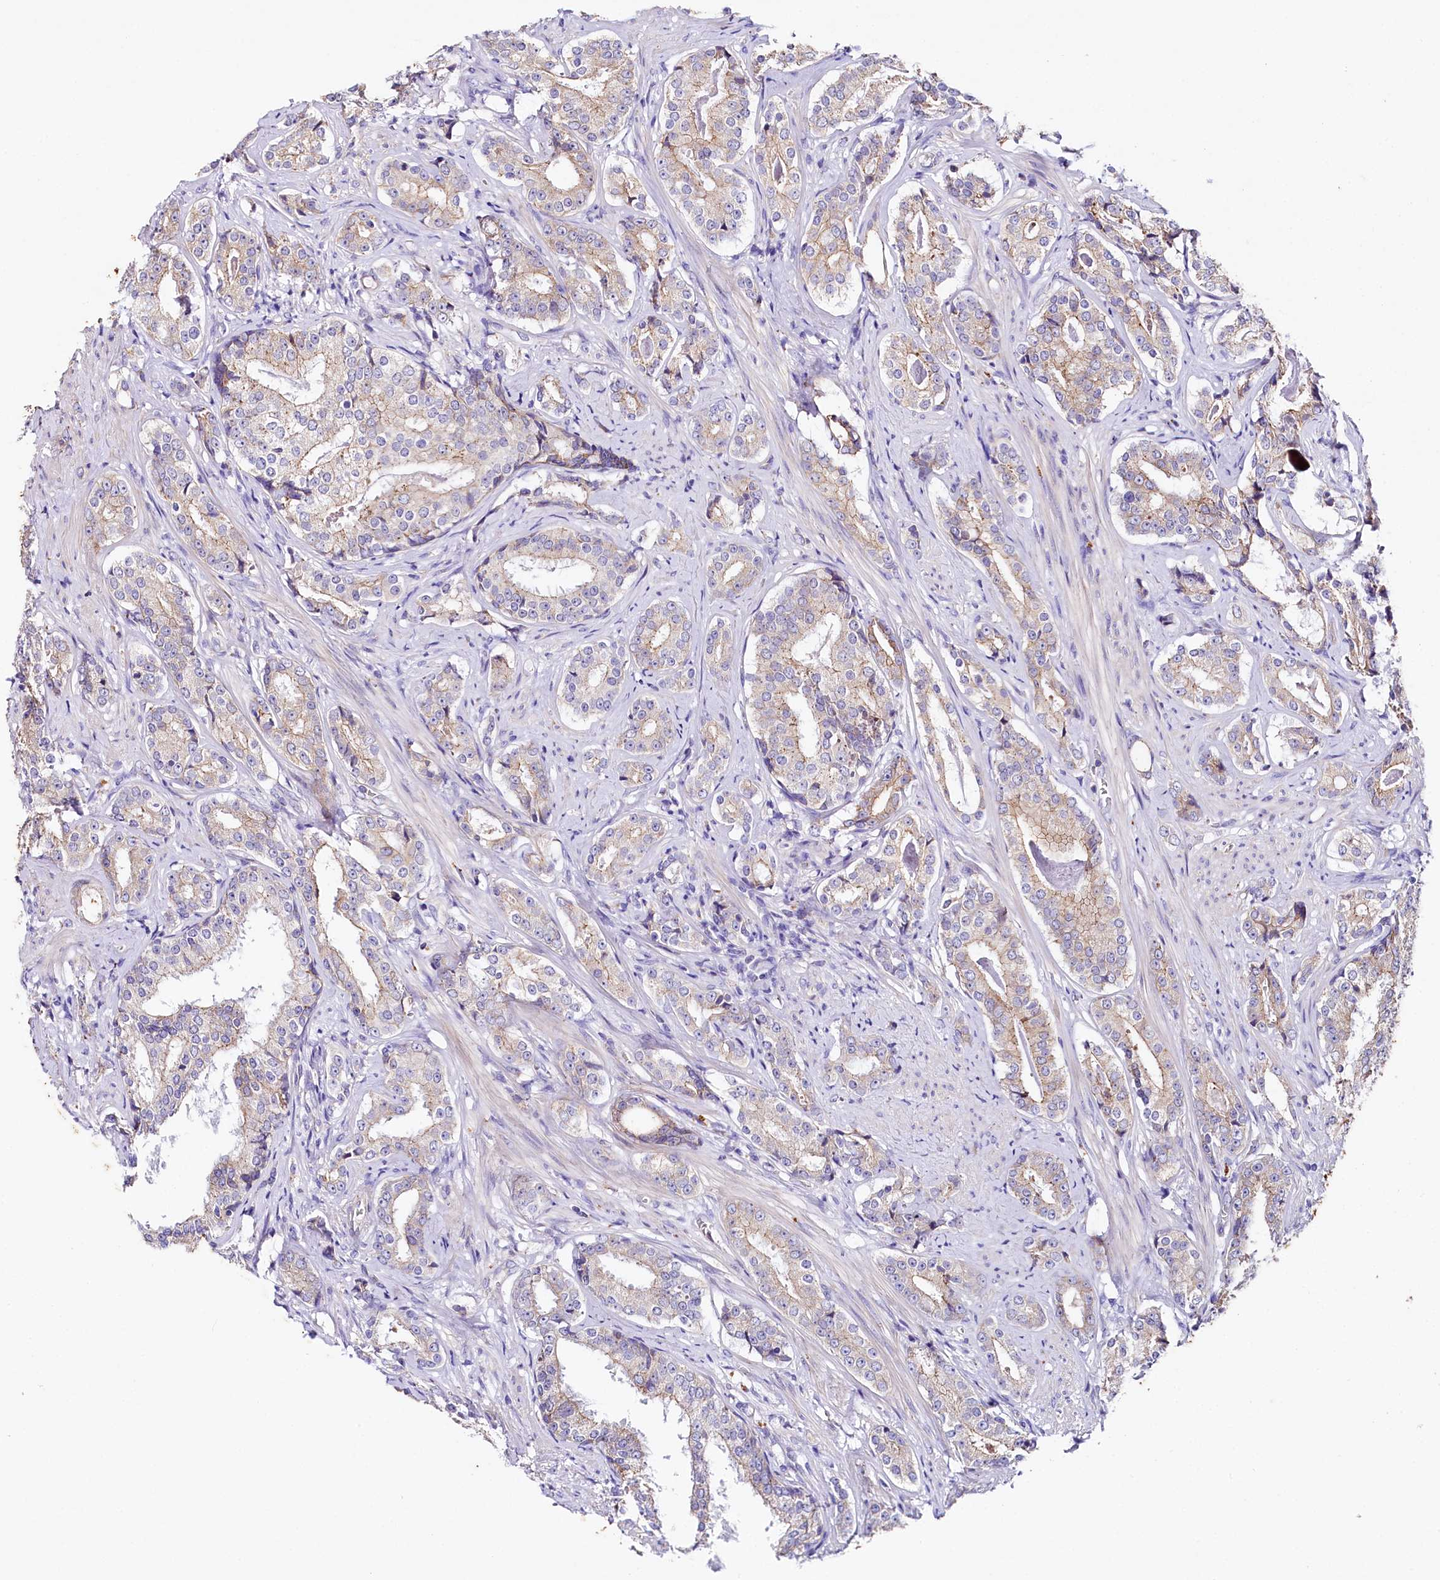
{"staining": {"intensity": "moderate", "quantity": "<25%", "location": "cytoplasmic/membranous"}, "tissue": "prostate cancer", "cell_type": "Tumor cells", "image_type": "cancer", "snomed": [{"axis": "morphology", "description": "Adenocarcinoma, High grade"}, {"axis": "topography", "description": "Prostate"}], "caption": "Tumor cells exhibit moderate cytoplasmic/membranous positivity in approximately <25% of cells in prostate cancer. (DAB (3,3'-diaminobenzidine) IHC with brightfield microscopy, high magnification).", "gene": "SACM1L", "patient": {"sex": "male", "age": 58}}